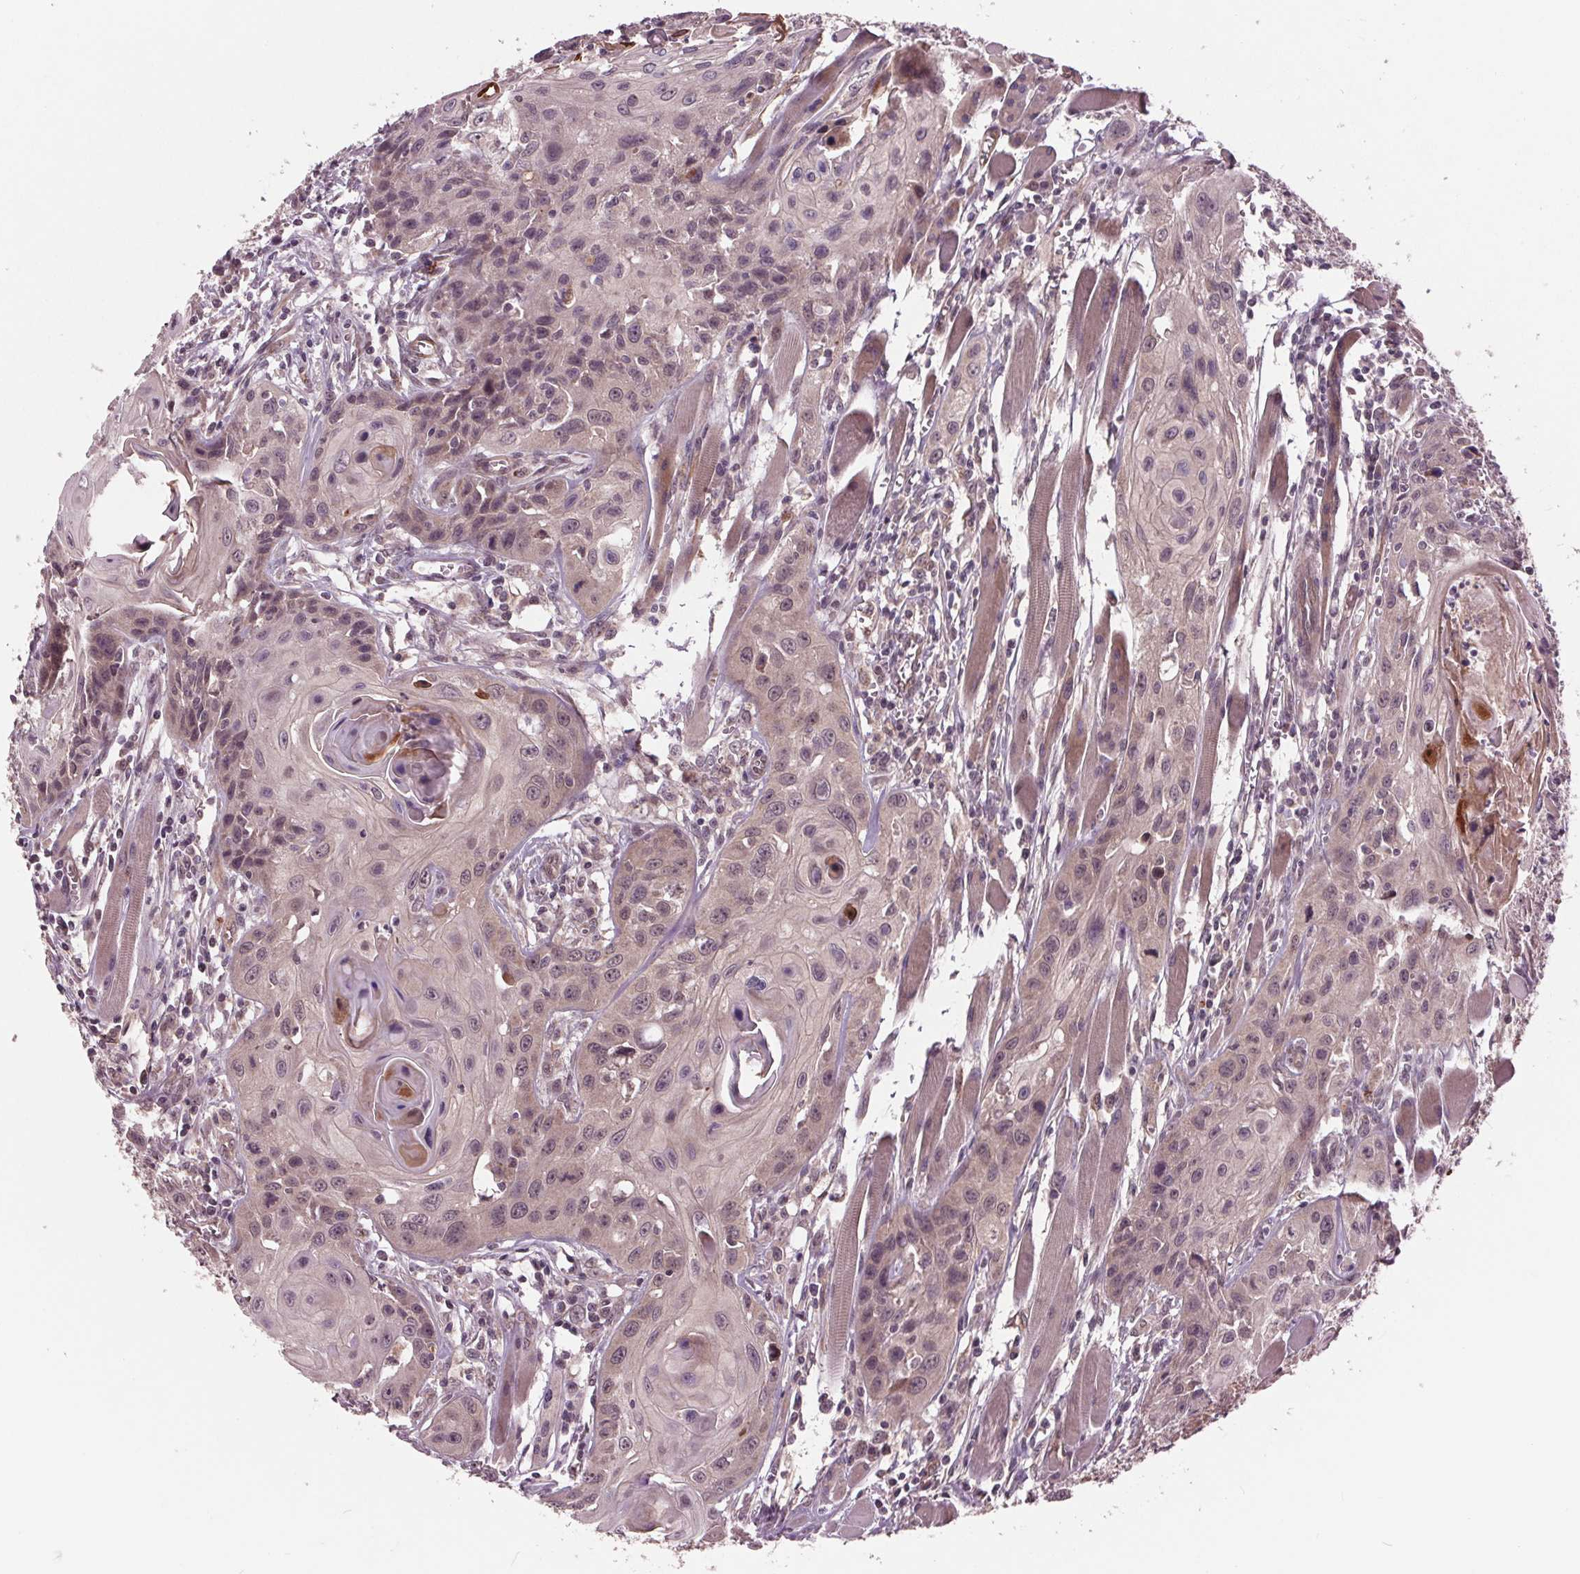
{"staining": {"intensity": "weak", "quantity": "<25%", "location": "cytoplasmic/membranous,nuclear"}, "tissue": "head and neck cancer", "cell_type": "Tumor cells", "image_type": "cancer", "snomed": [{"axis": "morphology", "description": "Squamous cell carcinoma, NOS"}, {"axis": "topography", "description": "Oral tissue"}, {"axis": "topography", "description": "Head-Neck"}], "caption": "Squamous cell carcinoma (head and neck) was stained to show a protein in brown. There is no significant expression in tumor cells. (Stains: DAB (3,3'-diaminobenzidine) IHC with hematoxylin counter stain, Microscopy: brightfield microscopy at high magnification).", "gene": "MAPK8", "patient": {"sex": "male", "age": 58}}